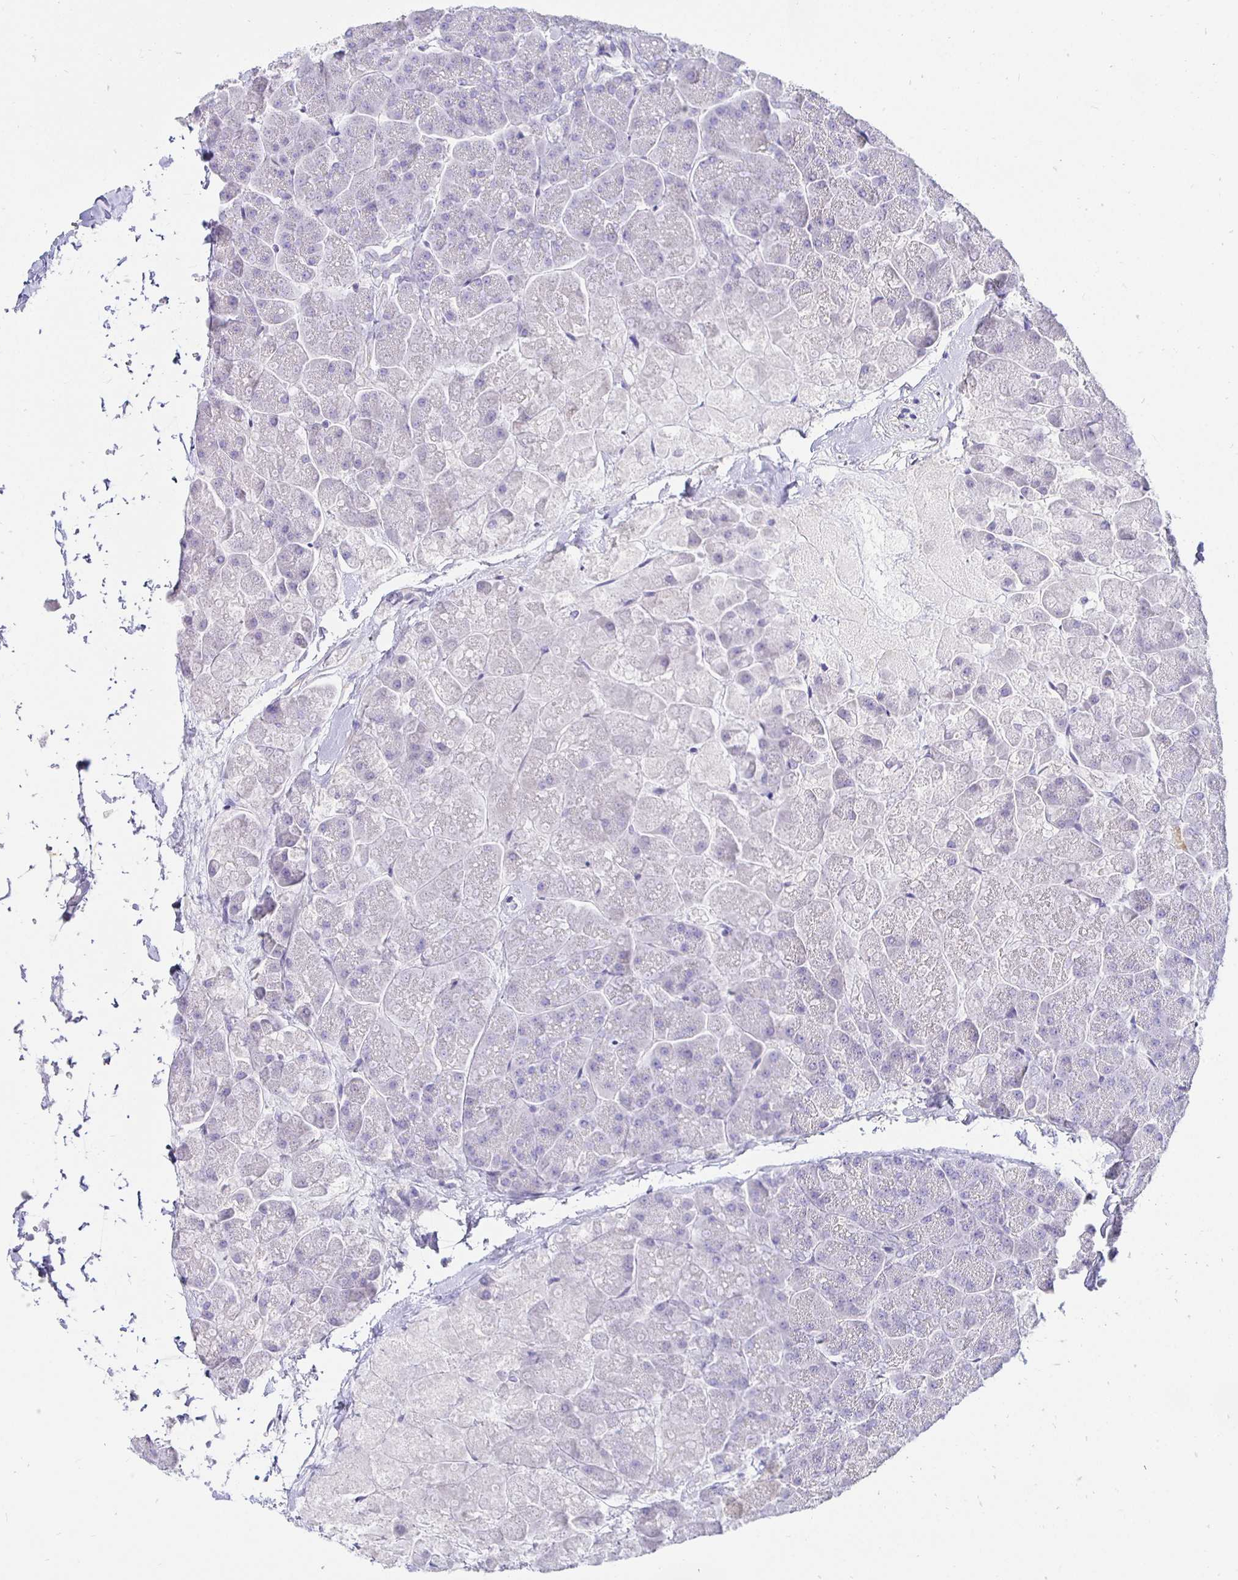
{"staining": {"intensity": "negative", "quantity": "none", "location": "none"}, "tissue": "pancreas", "cell_type": "Exocrine glandular cells", "image_type": "normal", "snomed": [{"axis": "morphology", "description": "Normal tissue, NOS"}, {"axis": "topography", "description": "Pancreas"}, {"axis": "topography", "description": "Peripheral nerve tissue"}], "caption": "This is an IHC image of benign human pancreas. There is no staining in exocrine glandular cells.", "gene": "UMOD", "patient": {"sex": "male", "age": 54}}